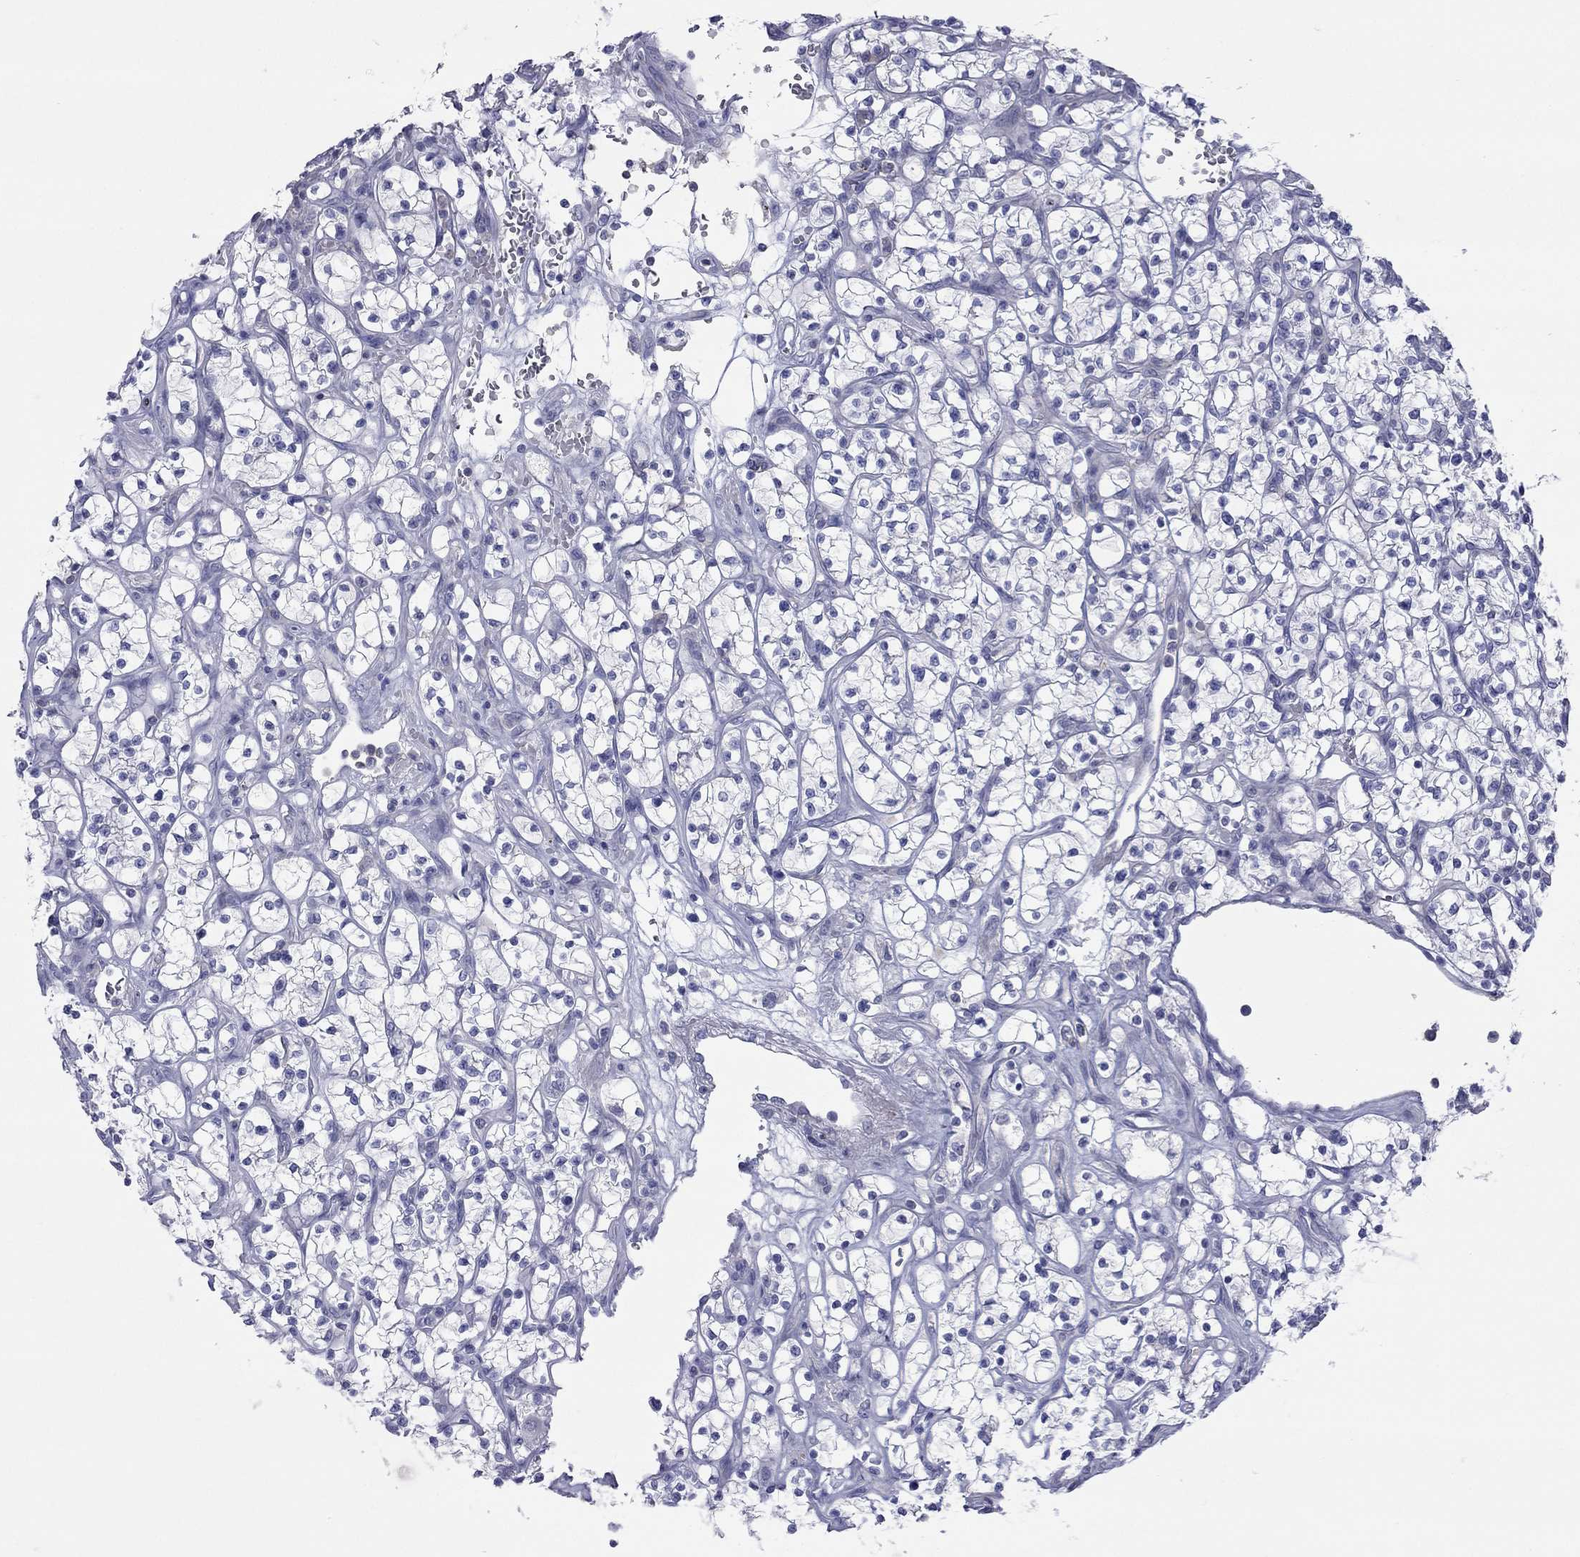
{"staining": {"intensity": "negative", "quantity": "none", "location": "none"}, "tissue": "renal cancer", "cell_type": "Tumor cells", "image_type": "cancer", "snomed": [{"axis": "morphology", "description": "Adenocarcinoma, NOS"}, {"axis": "topography", "description": "Kidney"}], "caption": "High magnification brightfield microscopy of renal cancer (adenocarcinoma) stained with DAB (3,3'-diaminobenzidine) (brown) and counterstained with hematoxylin (blue): tumor cells show no significant expression.", "gene": "ACTL7B", "patient": {"sex": "female", "age": 64}}